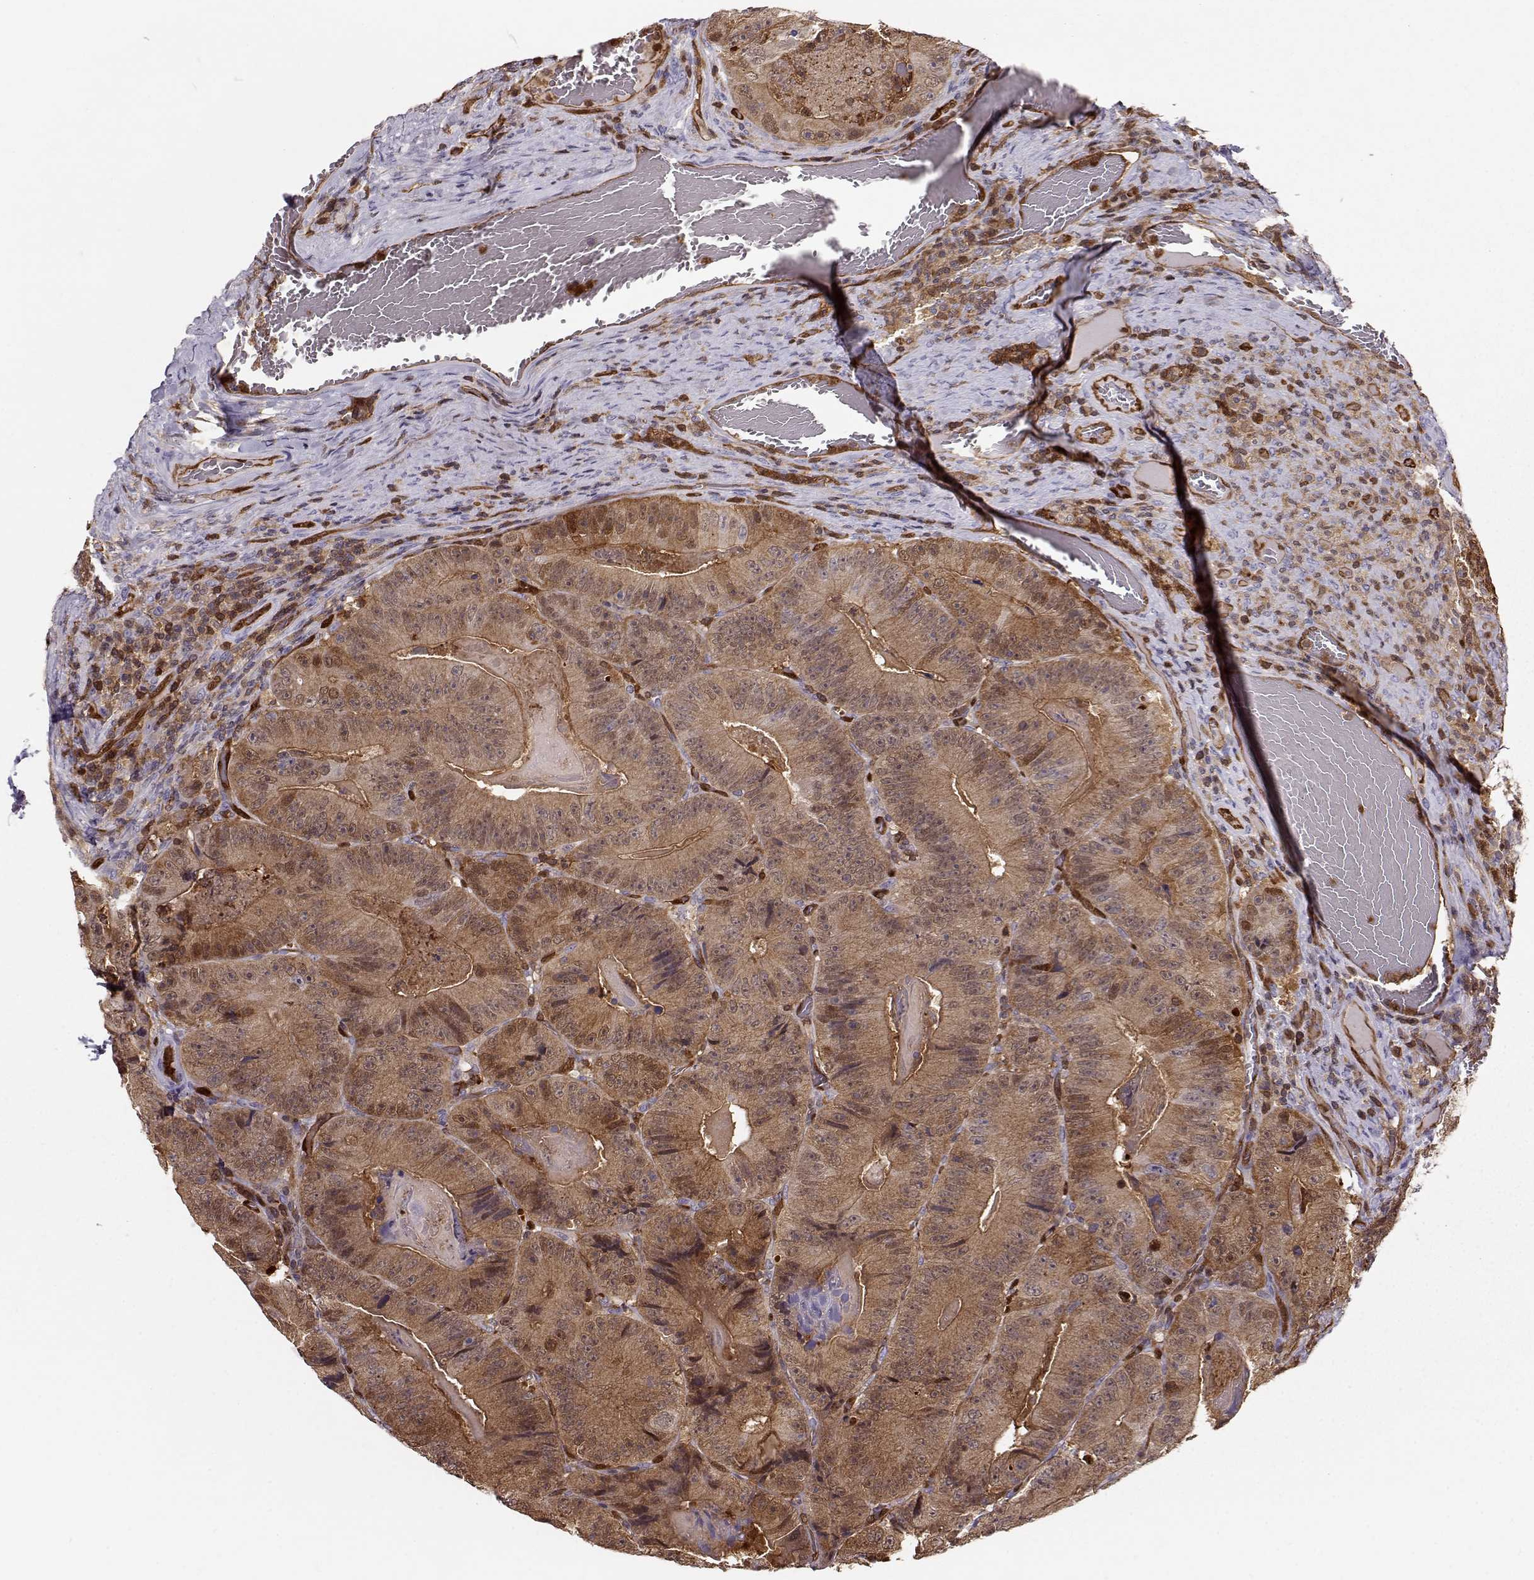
{"staining": {"intensity": "moderate", "quantity": ">75%", "location": "cytoplasmic/membranous"}, "tissue": "colorectal cancer", "cell_type": "Tumor cells", "image_type": "cancer", "snomed": [{"axis": "morphology", "description": "Adenocarcinoma, NOS"}, {"axis": "topography", "description": "Colon"}], "caption": "Protein analysis of colorectal cancer (adenocarcinoma) tissue exhibits moderate cytoplasmic/membranous positivity in approximately >75% of tumor cells. The staining was performed using DAB, with brown indicating positive protein expression. Nuclei are stained blue with hematoxylin.", "gene": "PNP", "patient": {"sex": "female", "age": 86}}